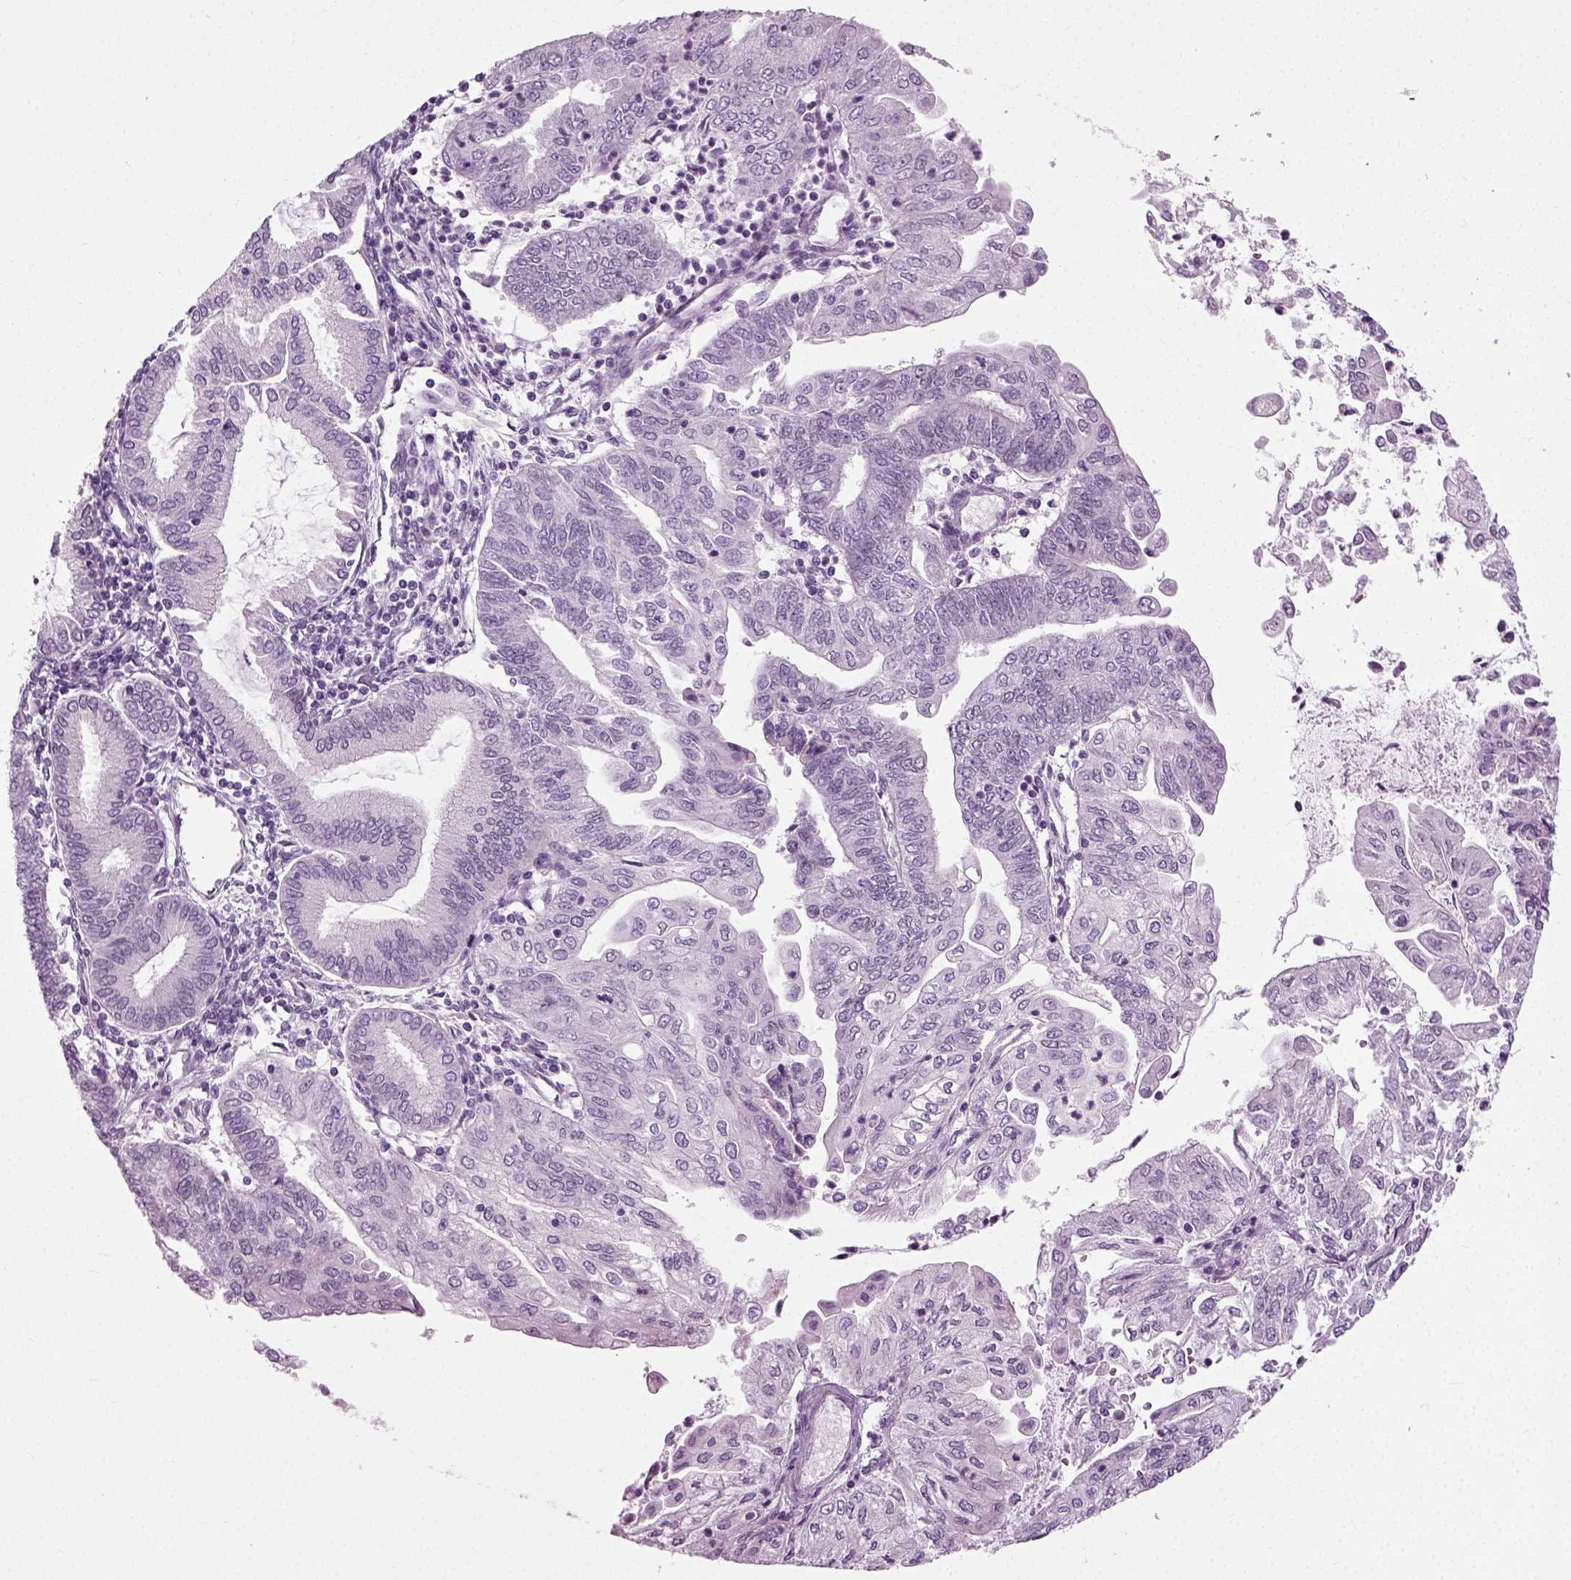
{"staining": {"intensity": "negative", "quantity": "none", "location": "none"}, "tissue": "endometrial cancer", "cell_type": "Tumor cells", "image_type": "cancer", "snomed": [{"axis": "morphology", "description": "Adenocarcinoma, NOS"}, {"axis": "topography", "description": "Endometrium"}], "caption": "Endometrial cancer (adenocarcinoma) was stained to show a protein in brown. There is no significant positivity in tumor cells. Brightfield microscopy of immunohistochemistry (IHC) stained with DAB (brown) and hematoxylin (blue), captured at high magnification.", "gene": "SCG5", "patient": {"sex": "female", "age": 55}}